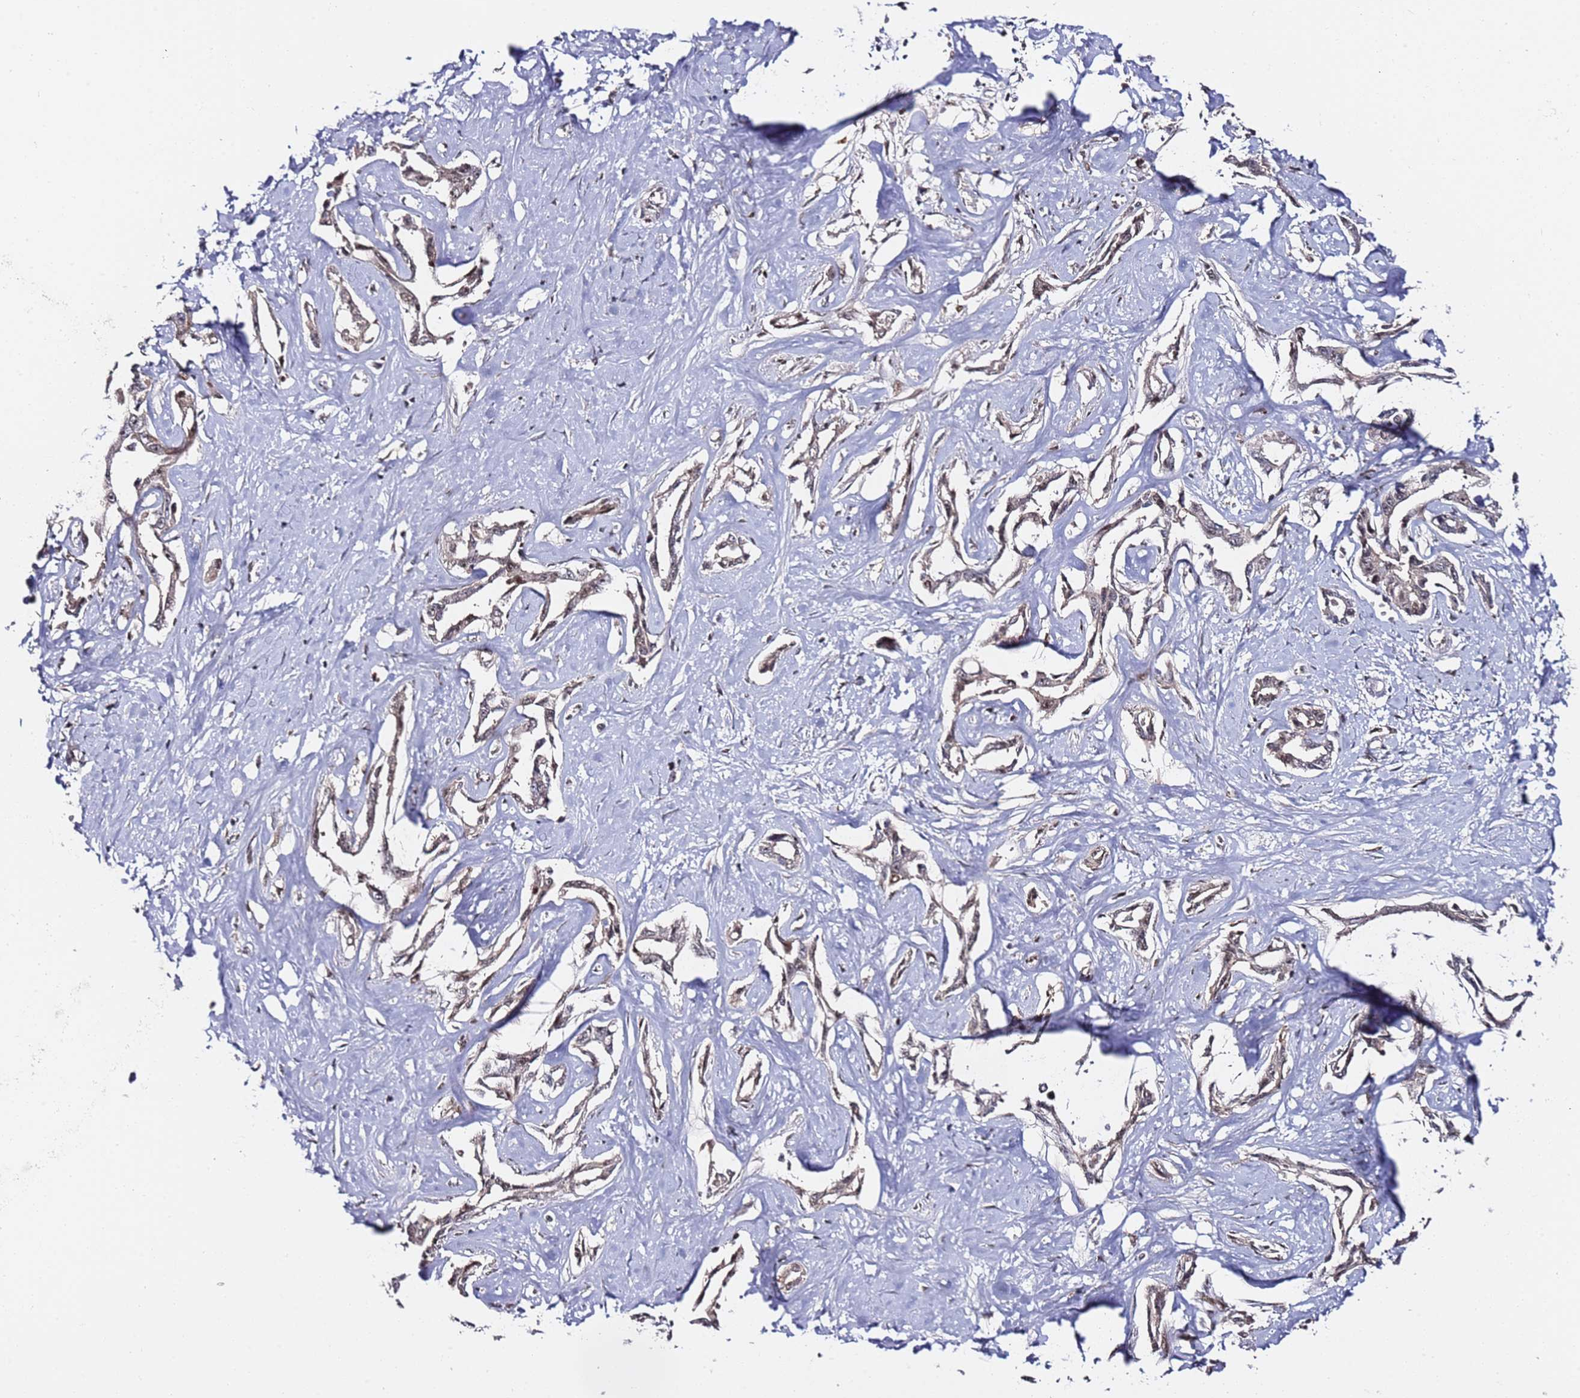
{"staining": {"intensity": "moderate", "quantity": ">75%", "location": "nuclear"}, "tissue": "liver cancer", "cell_type": "Tumor cells", "image_type": "cancer", "snomed": [{"axis": "morphology", "description": "Cholangiocarcinoma"}, {"axis": "topography", "description": "Liver"}], "caption": "Liver cancer (cholangiocarcinoma) was stained to show a protein in brown. There is medium levels of moderate nuclear staining in about >75% of tumor cells.", "gene": "FCF1", "patient": {"sex": "male", "age": 59}}